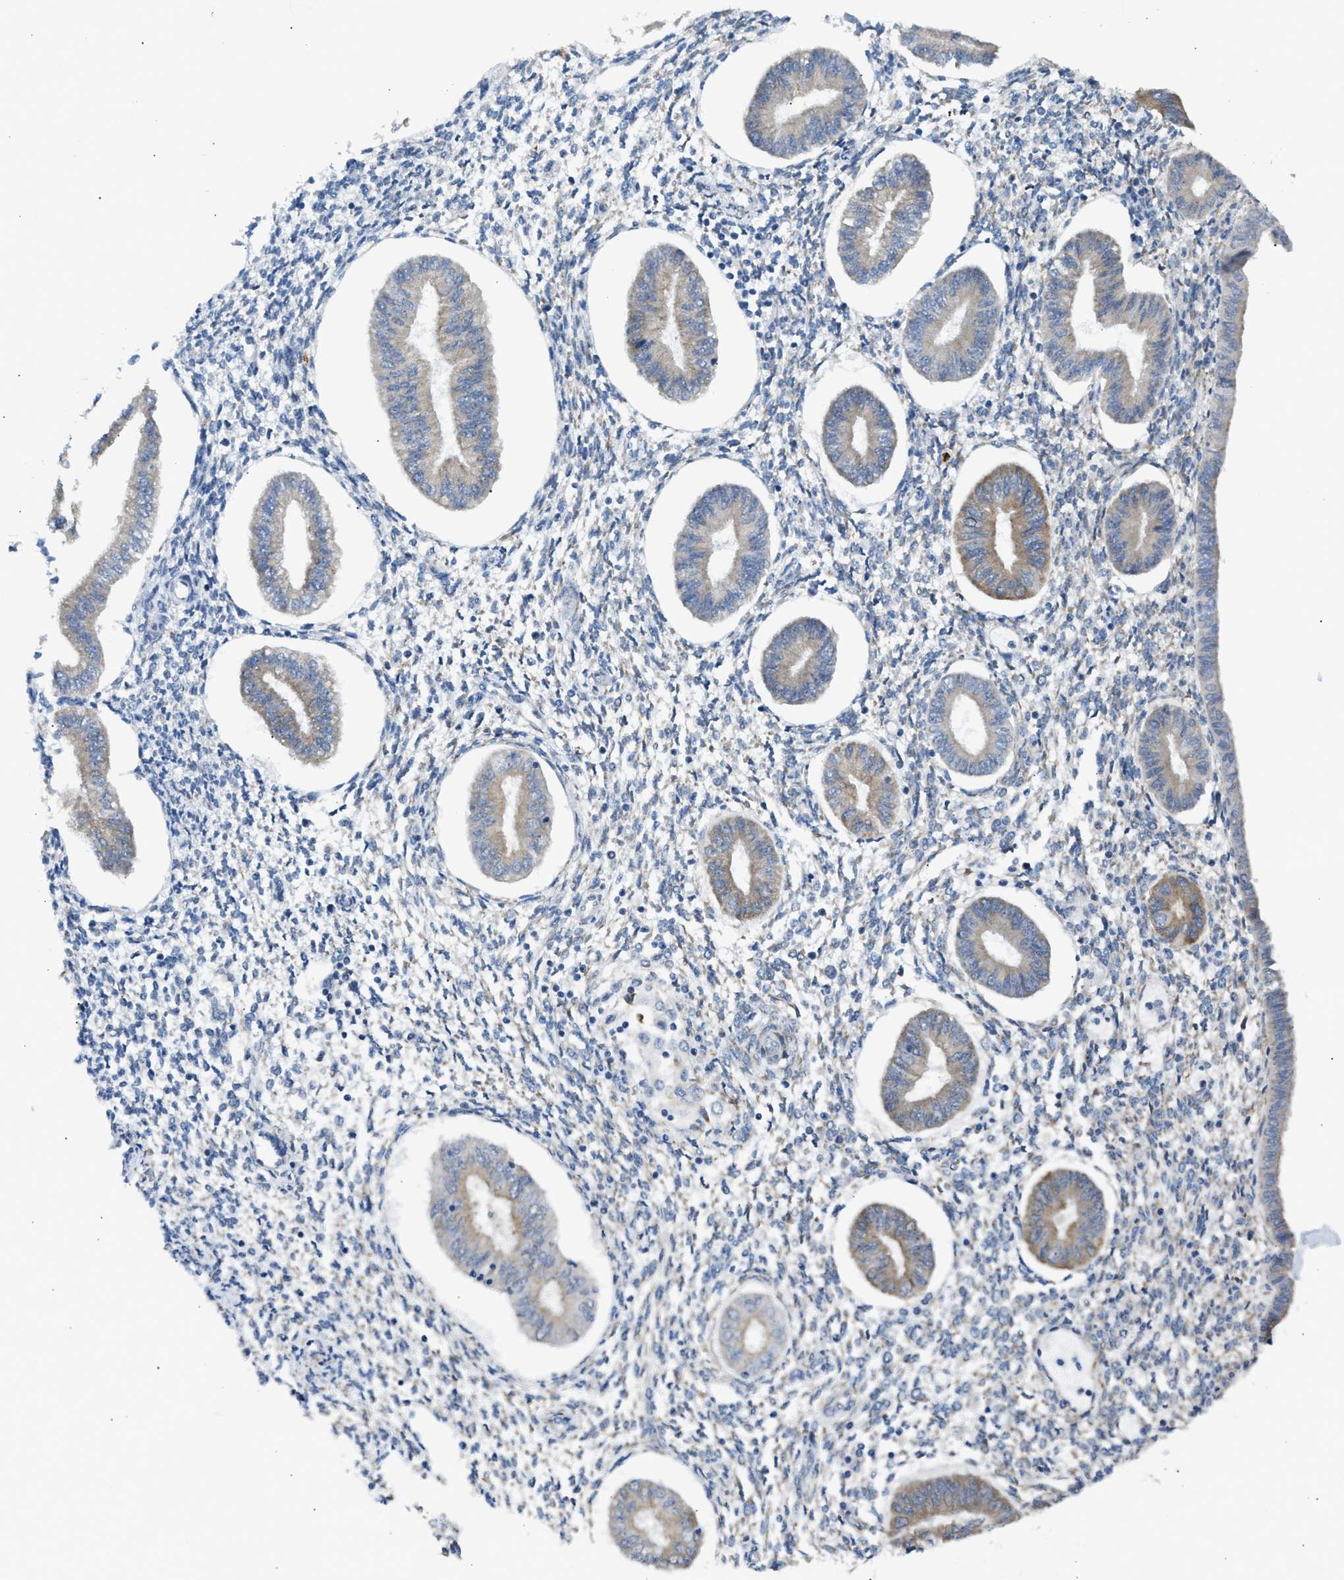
{"staining": {"intensity": "weak", "quantity": "25%-75%", "location": "cytoplasmic/membranous"}, "tissue": "endometrium", "cell_type": "Cells in endometrial stroma", "image_type": "normal", "snomed": [{"axis": "morphology", "description": "Normal tissue, NOS"}, {"axis": "topography", "description": "Endometrium"}], "caption": "Endometrium stained with DAB immunohistochemistry shows low levels of weak cytoplasmic/membranous staining in about 25%-75% of cells in endometrial stroma.", "gene": "KCNC2", "patient": {"sex": "female", "age": 50}}